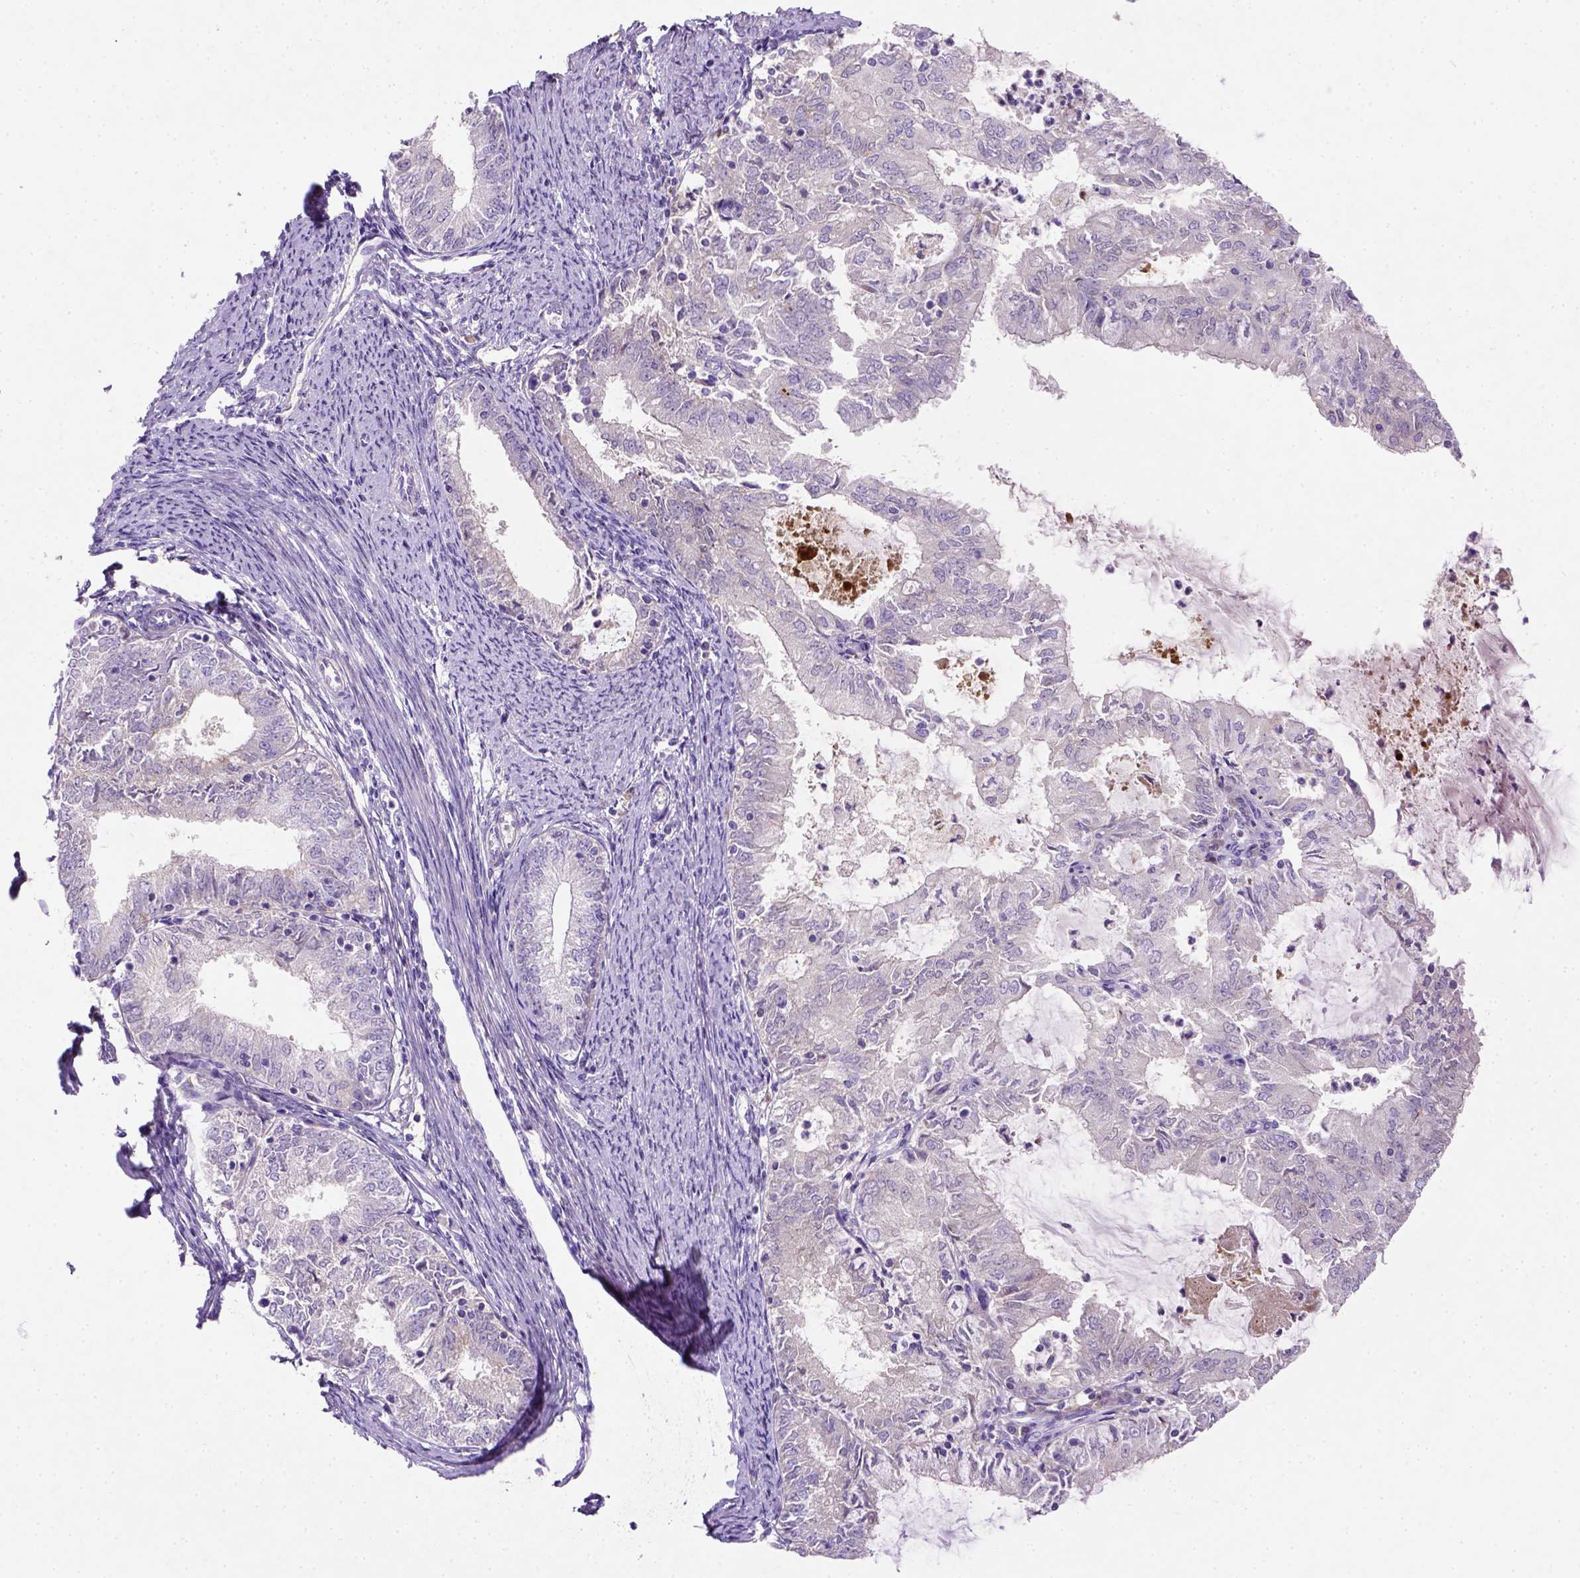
{"staining": {"intensity": "negative", "quantity": "none", "location": "none"}, "tissue": "endometrial cancer", "cell_type": "Tumor cells", "image_type": "cancer", "snomed": [{"axis": "morphology", "description": "Adenocarcinoma, NOS"}, {"axis": "topography", "description": "Endometrium"}], "caption": "IHC micrograph of neoplastic tissue: human adenocarcinoma (endometrial) stained with DAB (3,3'-diaminobenzidine) displays no significant protein expression in tumor cells. The staining was performed using DAB (3,3'-diaminobenzidine) to visualize the protein expression in brown, while the nuclei were stained in blue with hematoxylin (Magnification: 20x).", "gene": "NUDT2", "patient": {"sex": "female", "age": 57}}